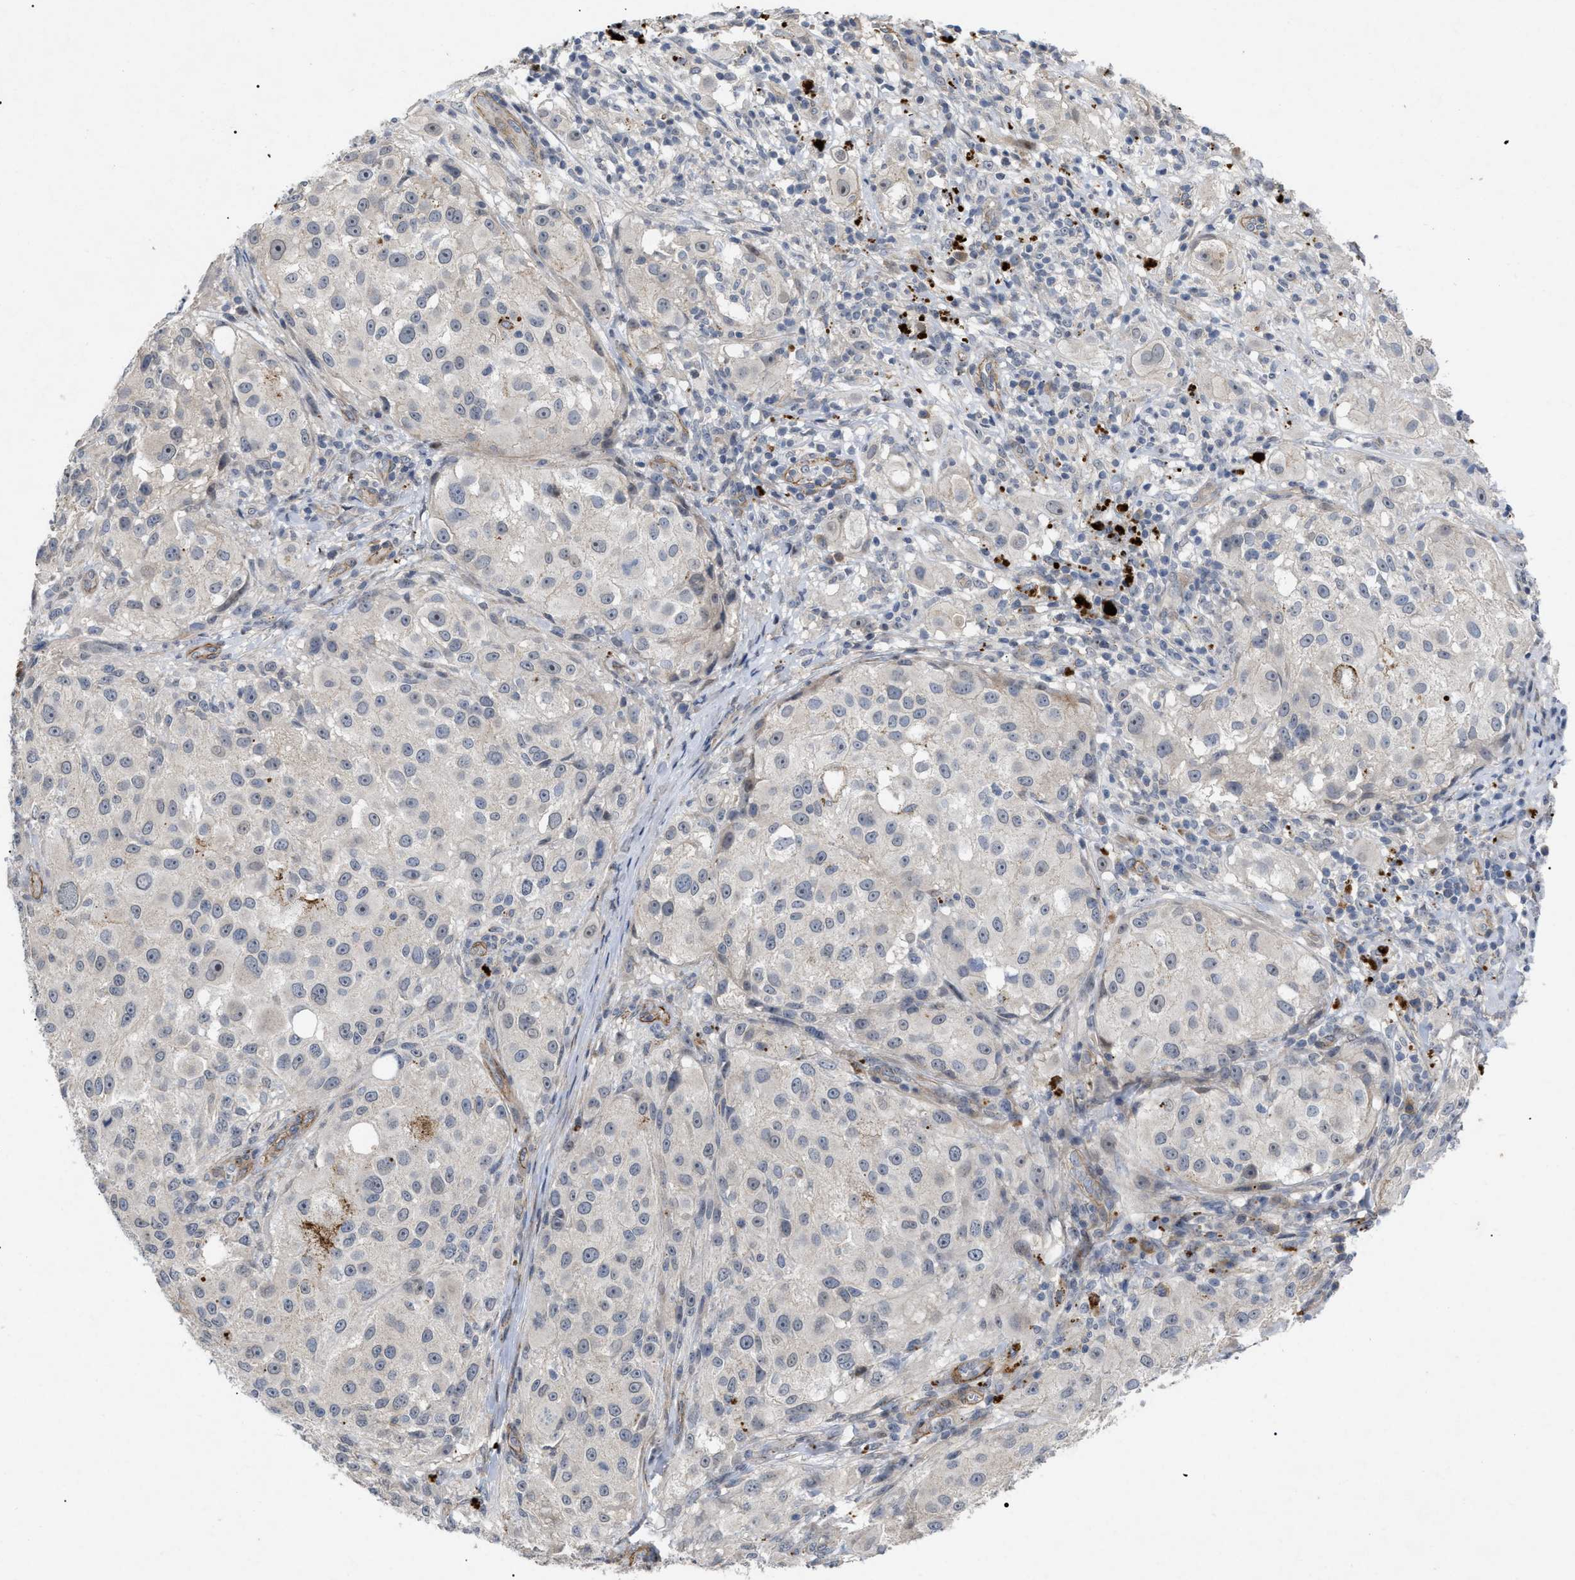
{"staining": {"intensity": "negative", "quantity": "none", "location": "none"}, "tissue": "melanoma", "cell_type": "Tumor cells", "image_type": "cancer", "snomed": [{"axis": "morphology", "description": "Necrosis, NOS"}, {"axis": "morphology", "description": "Malignant melanoma, NOS"}, {"axis": "topography", "description": "Skin"}], "caption": "The photomicrograph reveals no staining of tumor cells in melanoma.", "gene": "ST6GALNAC6", "patient": {"sex": "female", "age": 87}}